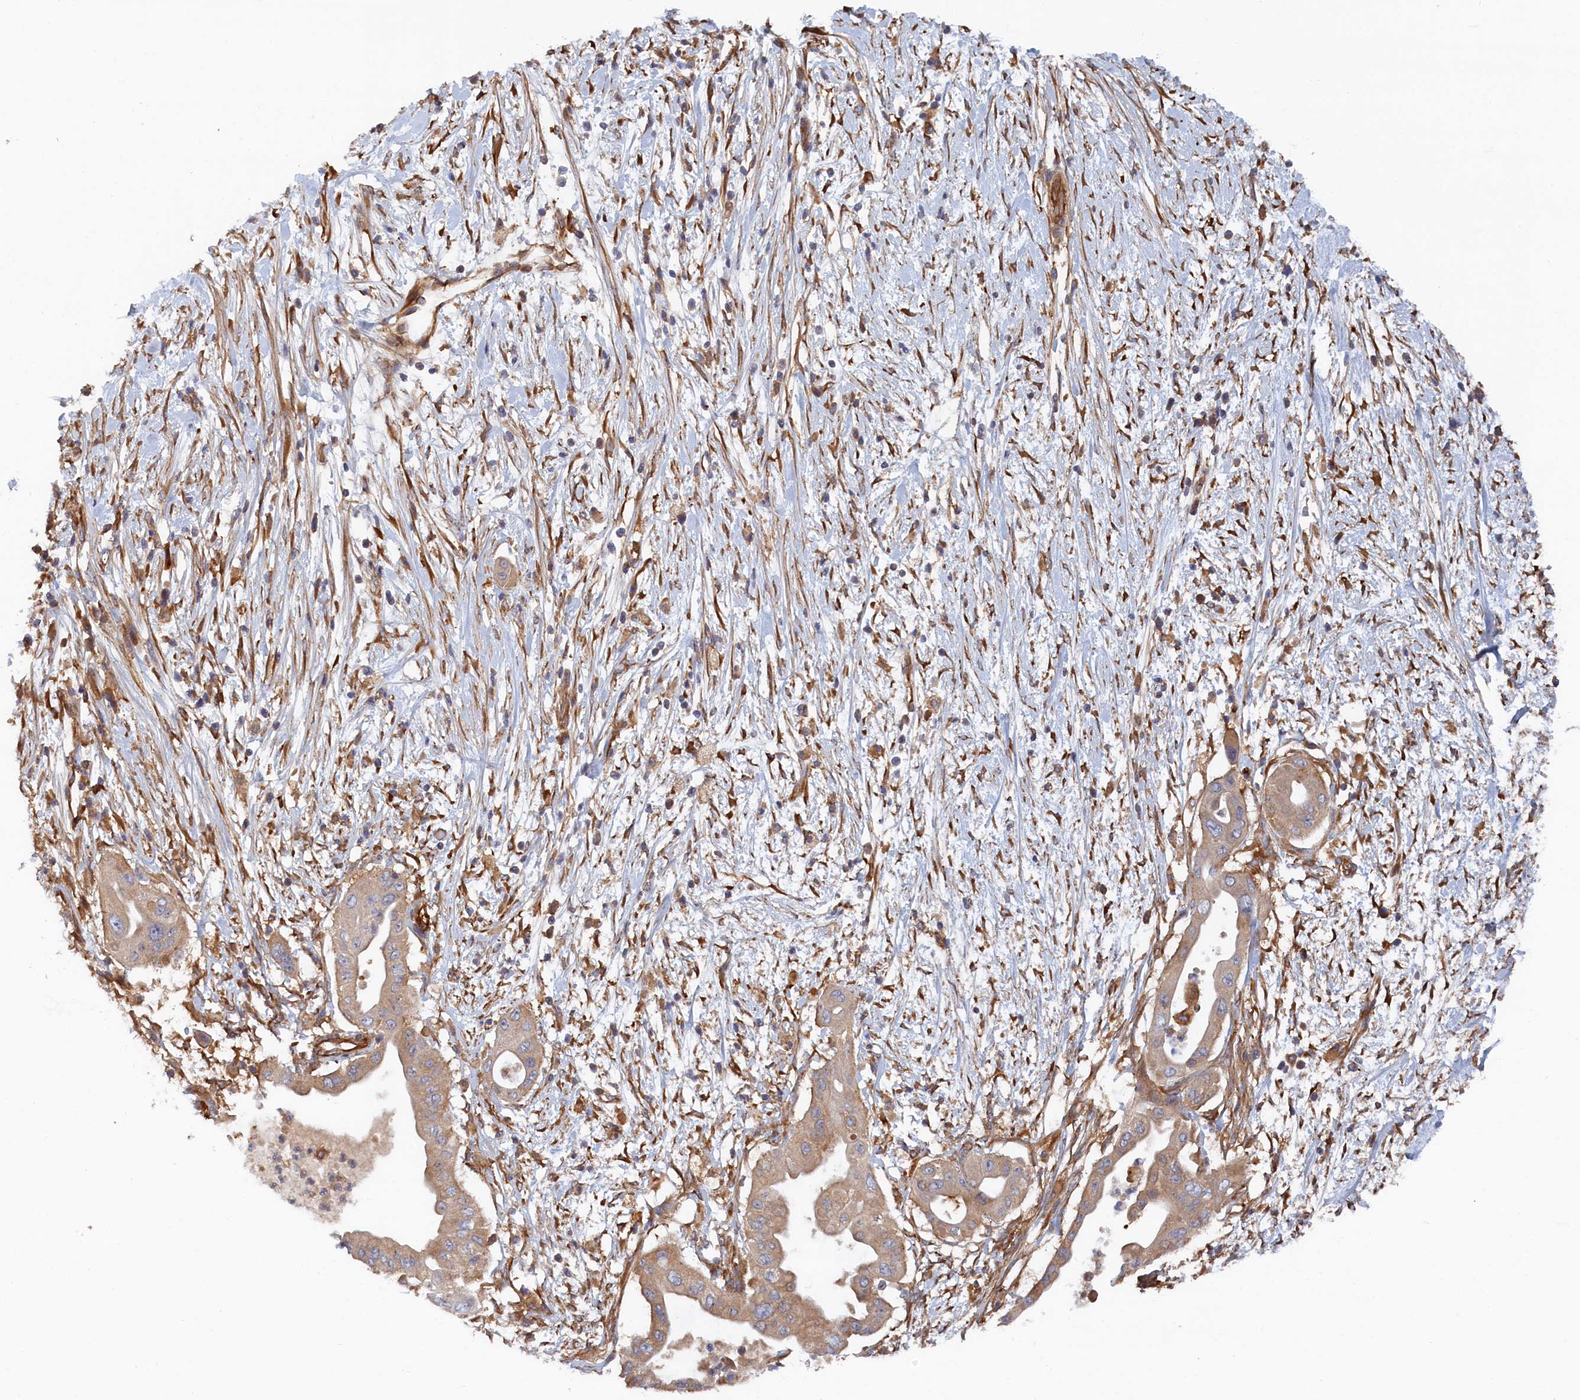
{"staining": {"intensity": "weak", "quantity": "25%-75%", "location": "cytoplasmic/membranous"}, "tissue": "pancreatic cancer", "cell_type": "Tumor cells", "image_type": "cancer", "snomed": [{"axis": "morphology", "description": "Adenocarcinoma, NOS"}, {"axis": "topography", "description": "Pancreas"}], "caption": "Immunohistochemistry (IHC) histopathology image of neoplastic tissue: pancreatic cancer (adenocarcinoma) stained using immunohistochemistry shows low levels of weak protein expression localized specifically in the cytoplasmic/membranous of tumor cells, appearing as a cytoplasmic/membranous brown color.", "gene": "TMEM196", "patient": {"sex": "male", "age": 68}}